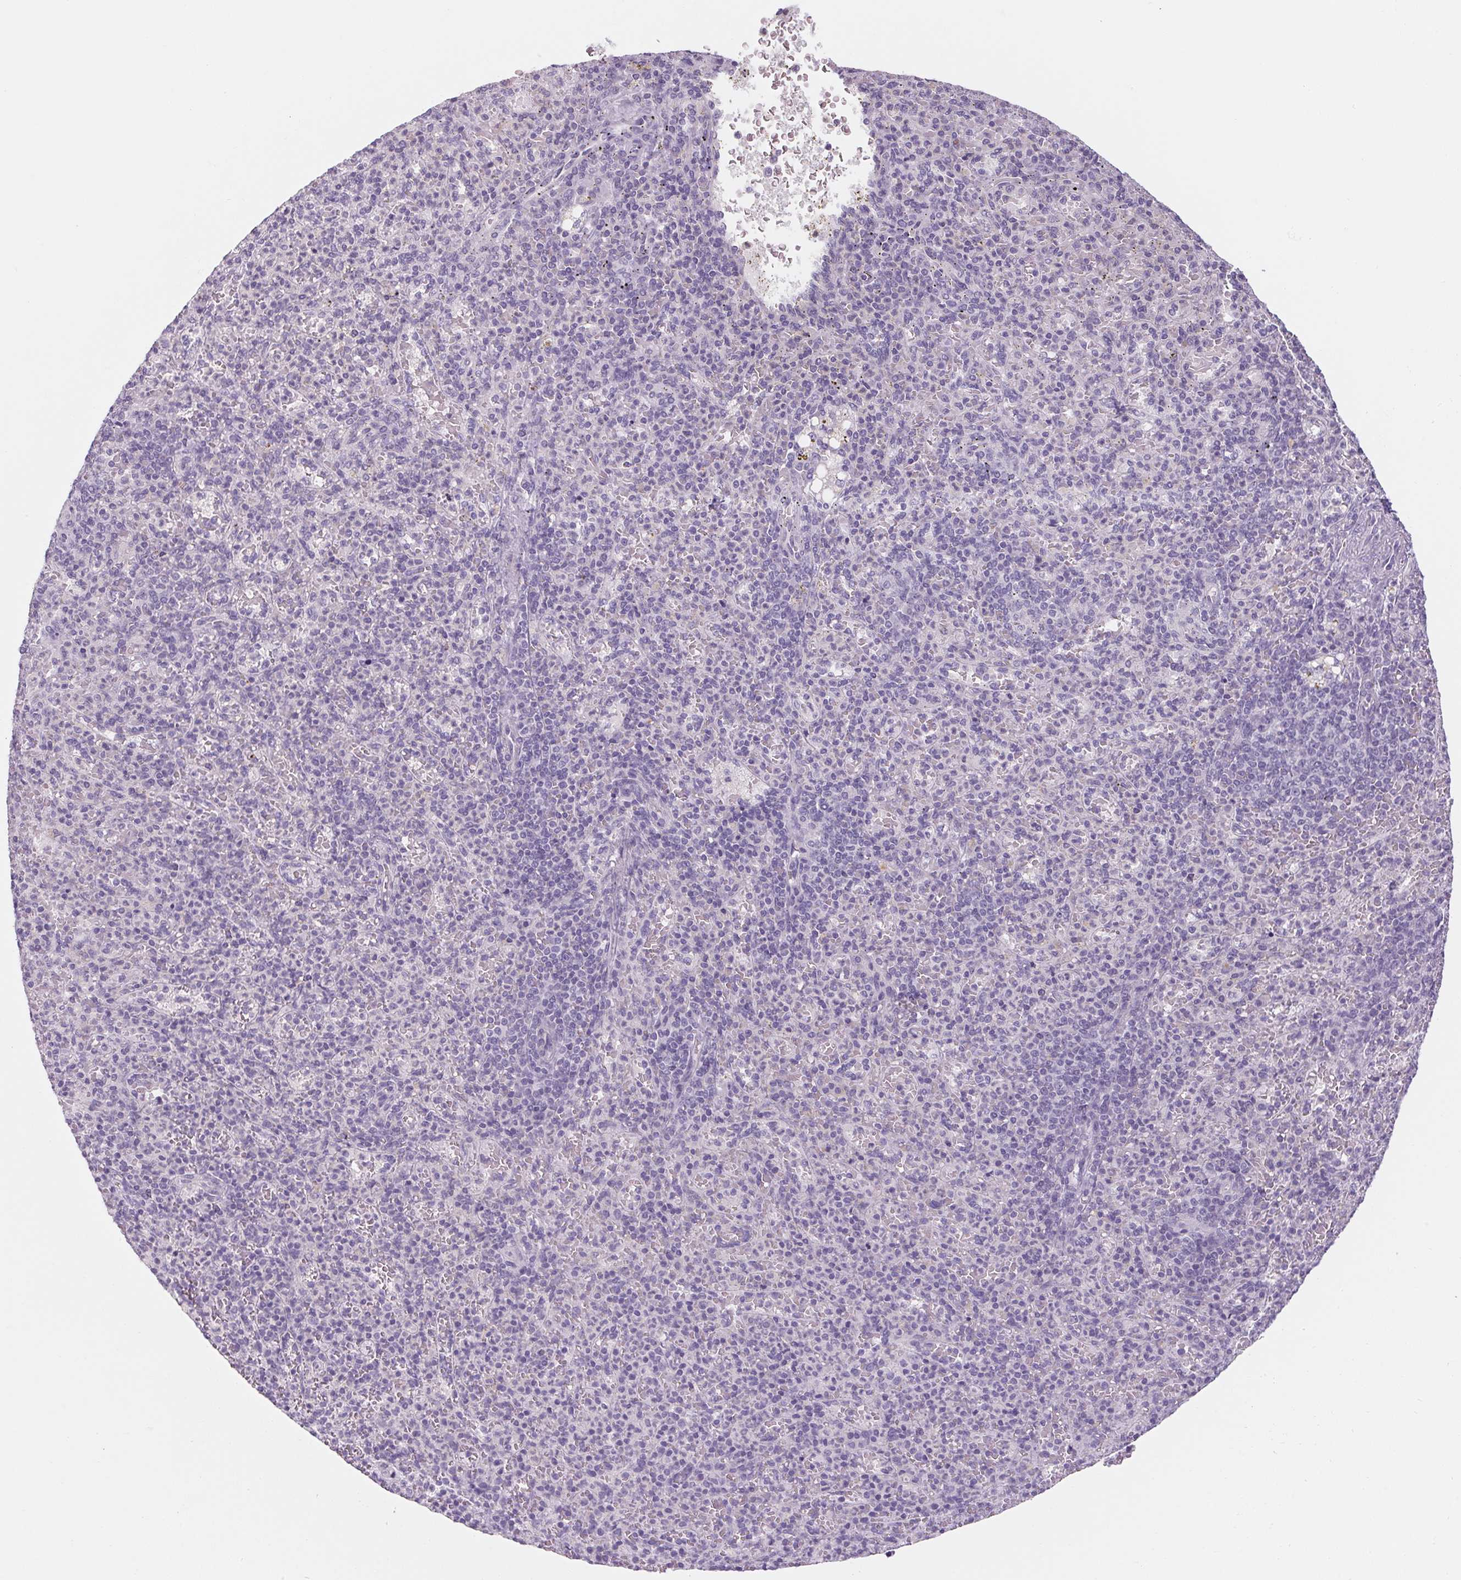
{"staining": {"intensity": "negative", "quantity": "none", "location": "none"}, "tissue": "spleen", "cell_type": "Cells in red pulp", "image_type": "normal", "snomed": [{"axis": "morphology", "description": "Normal tissue, NOS"}, {"axis": "topography", "description": "Spleen"}], "caption": "Human spleen stained for a protein using immunohistochemistry shows no positivity in cells in red pulp.", "gene": "RPTN", "patient": {"sex": "female", "age": 74}}